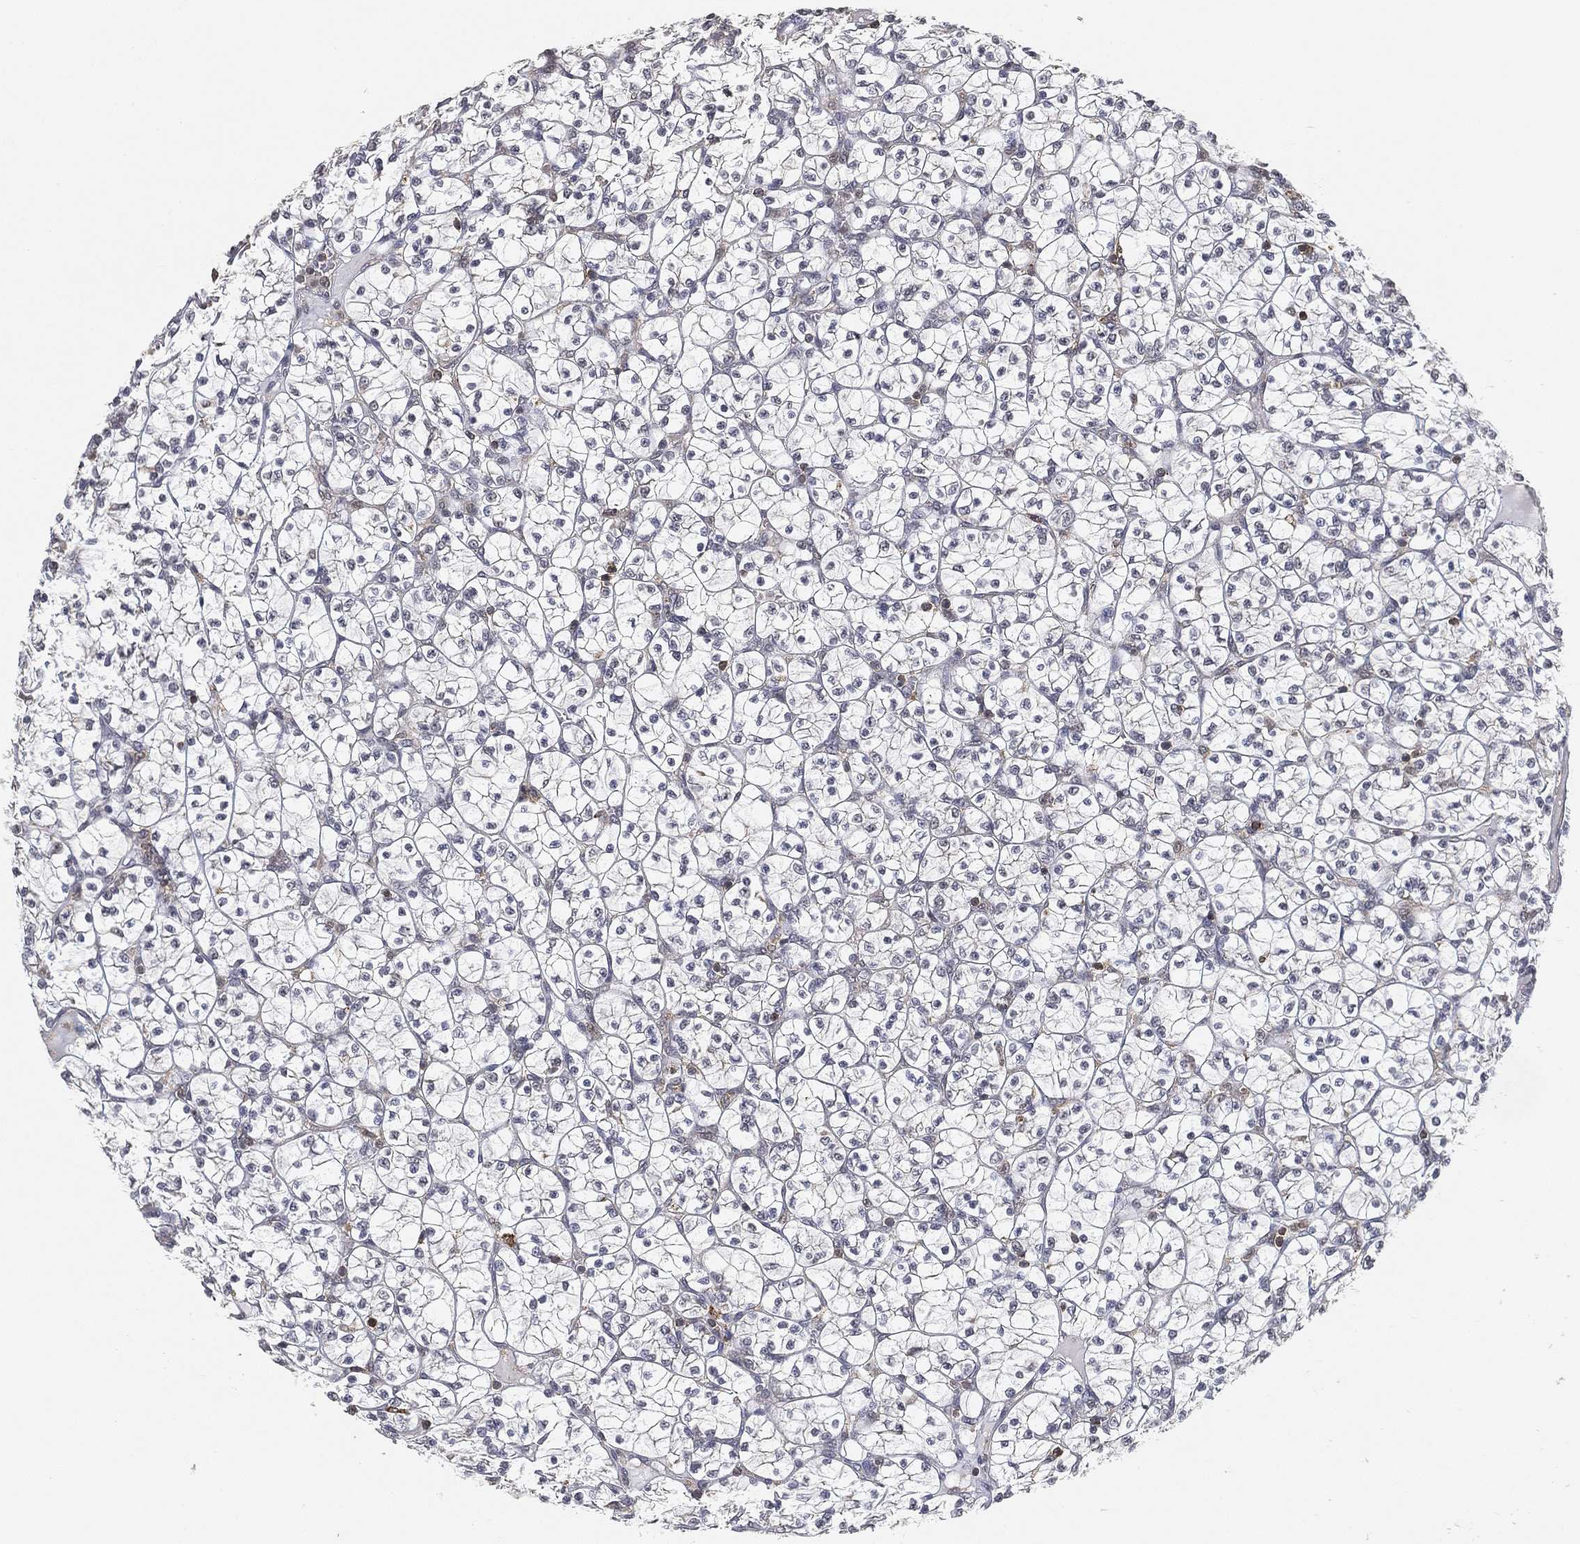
{"staining": {"intensity": "negative", "quantity": "none", "location": "none"}, "tissue": "renal cancer", "cell_type": "Tumor cells", "image_type": "cancer", "snomed": [{"axis": "morphology", "description": "Adenocarcinoma, NOS"}, {"axis": "topography", "description": "Kidney"}], "caption": "IHC of human renal cancer (adenocarcinoma) displays no expression in tumor cells. Brightfield microscopy of immunohistochemistry stained with DAB (brown) and hematoxylin (blue), captured at high magnification.", "gene": "WDR26", "patient": {"sex": "female", "age": 89}}